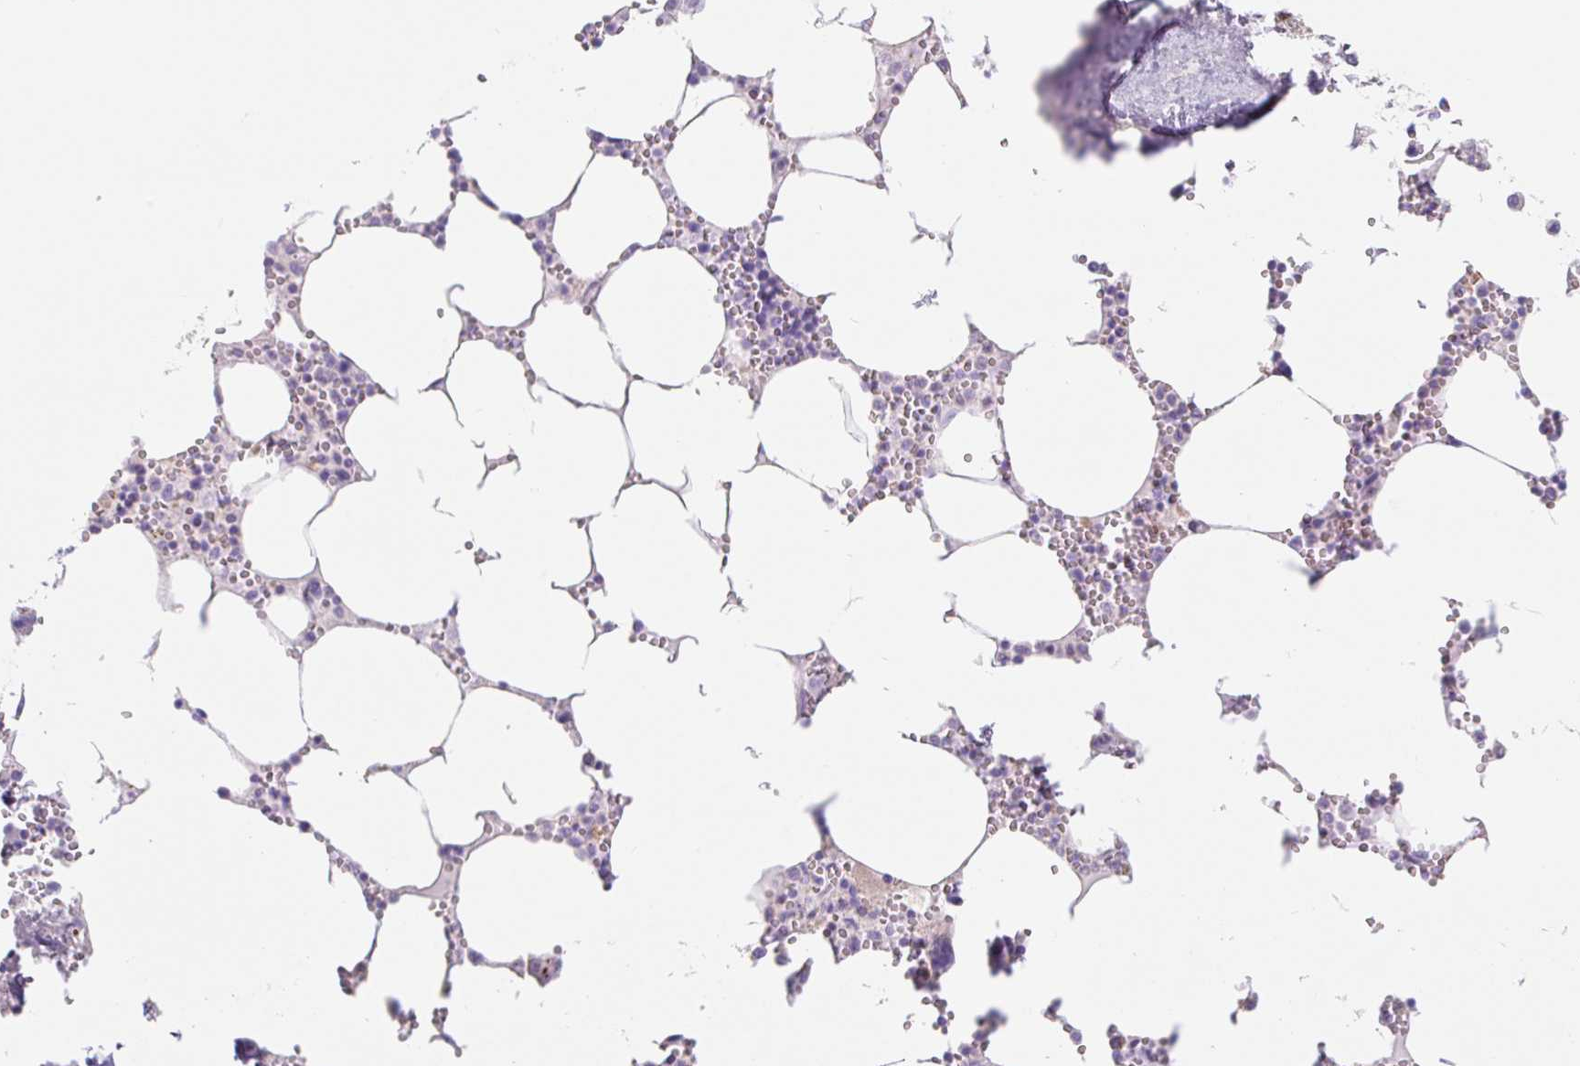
{"staining": {"intensity": "strong", "quantity": "<25%", "location": "cytoplasmic/membranous"}, "tissue": "bone marrow", "cell_type": "Hematopoietic cells", "image_type": "normal", "snomed": [{"axis": "morphology", "description": "Normal tissue, NOS"}, {"axis": "topography", "description": "Bone marrow"}], "caption": "Immunohistochemistry (IHC) of benign bone marrow shows medium levels of strong cytoplasmic/membranous expression in about <25% of hematopoietic cells.", "gene": "LYVE1", "patient": {"sex": "male", "age": 54}}